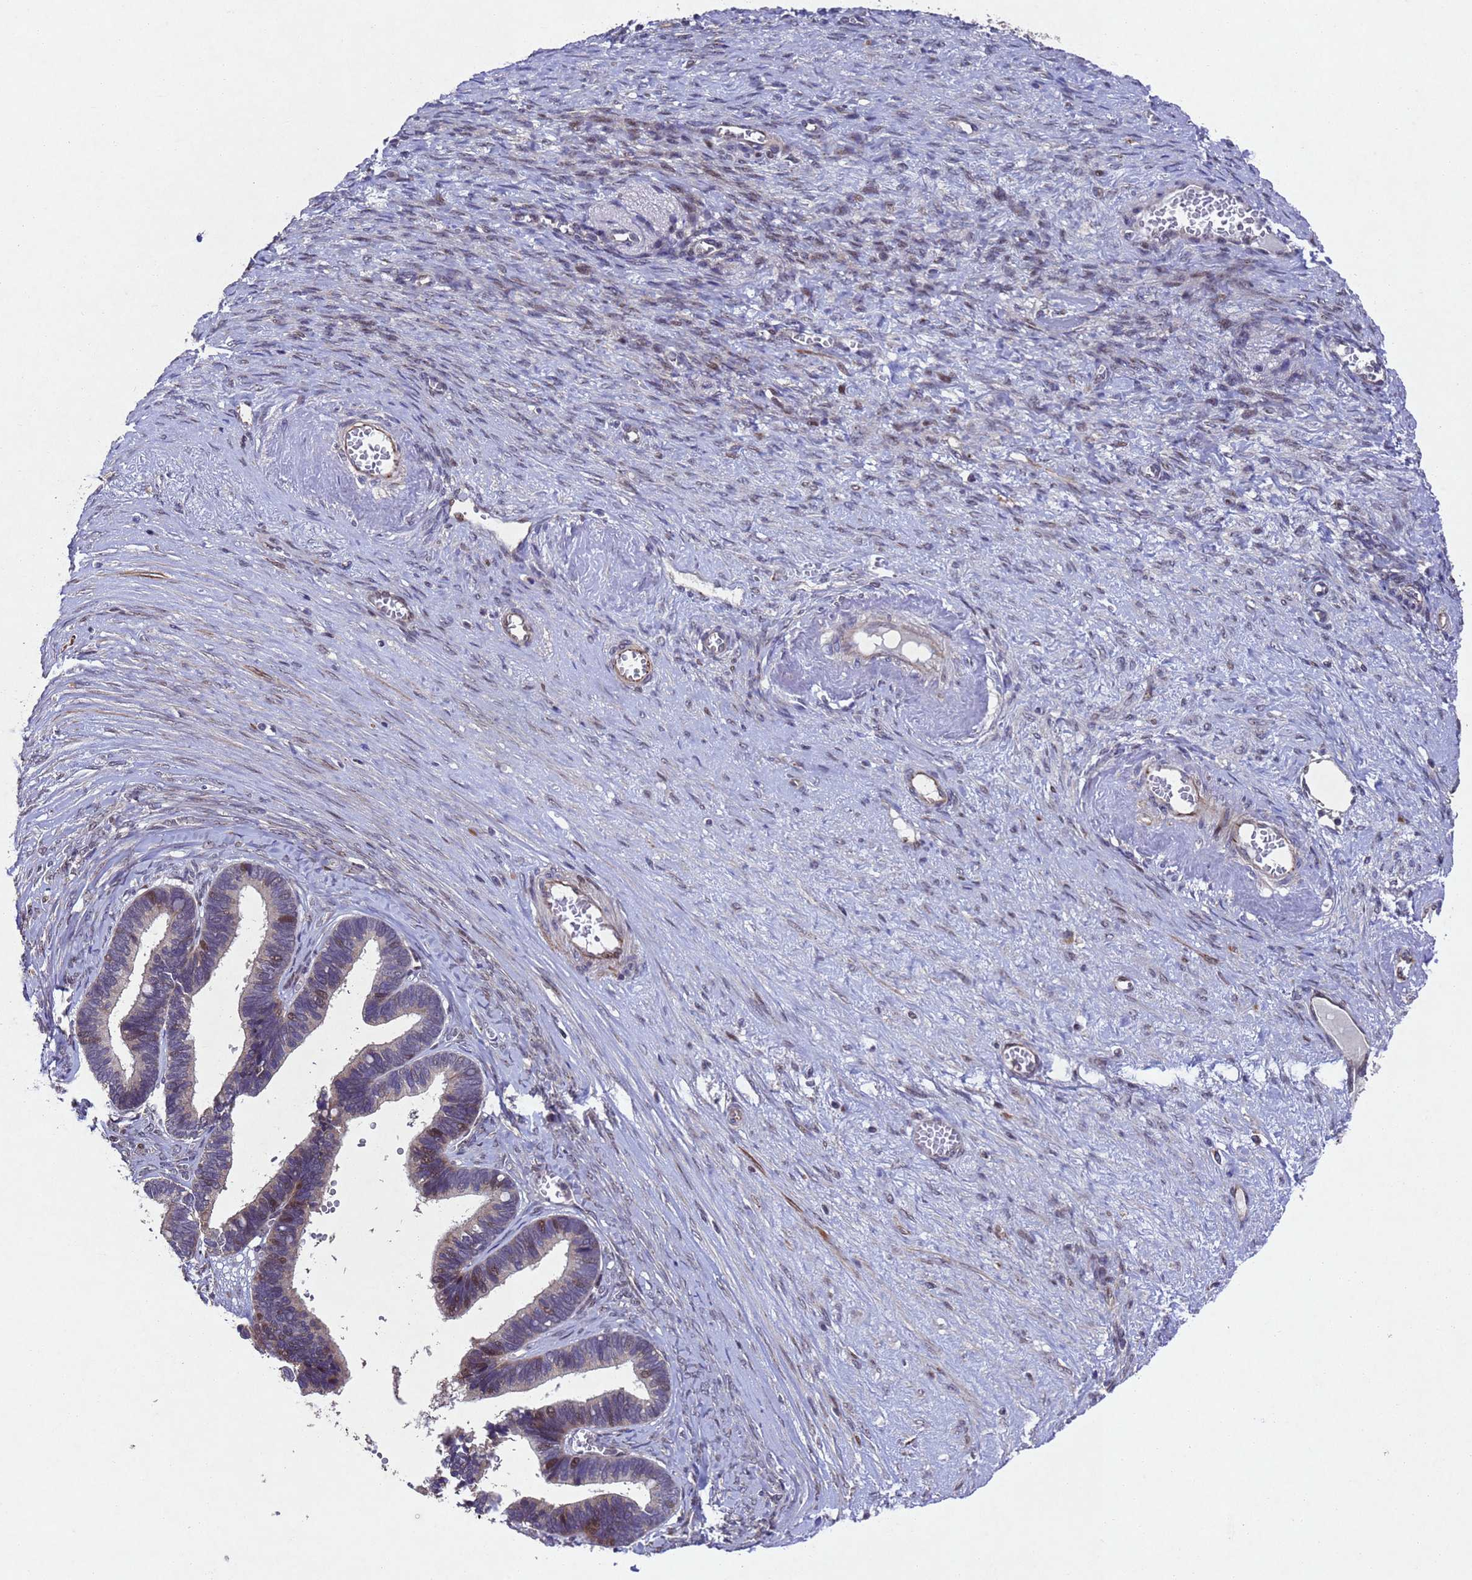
{"staining": {"intensity": "moderate", "quantity": "<25%", "location": "nuclear"}, "tissue": "ovarian cancer", "cell_type": "Tumor cells", "image_type": "cancer", "snomed": [{"axis": "morphology", "description": "Cystadenocarcinoma, serous, NOS"}, {"axis": "topography", "description": "Ovary"}], "caption": "Approximately <25% of tumor cells in ovarian cancer reveal moderate nuclear protein expression as visualized by brown immunohistochemical staining.", "gene": "TBK1", "patient": {"sex": "female", "age": 56}}